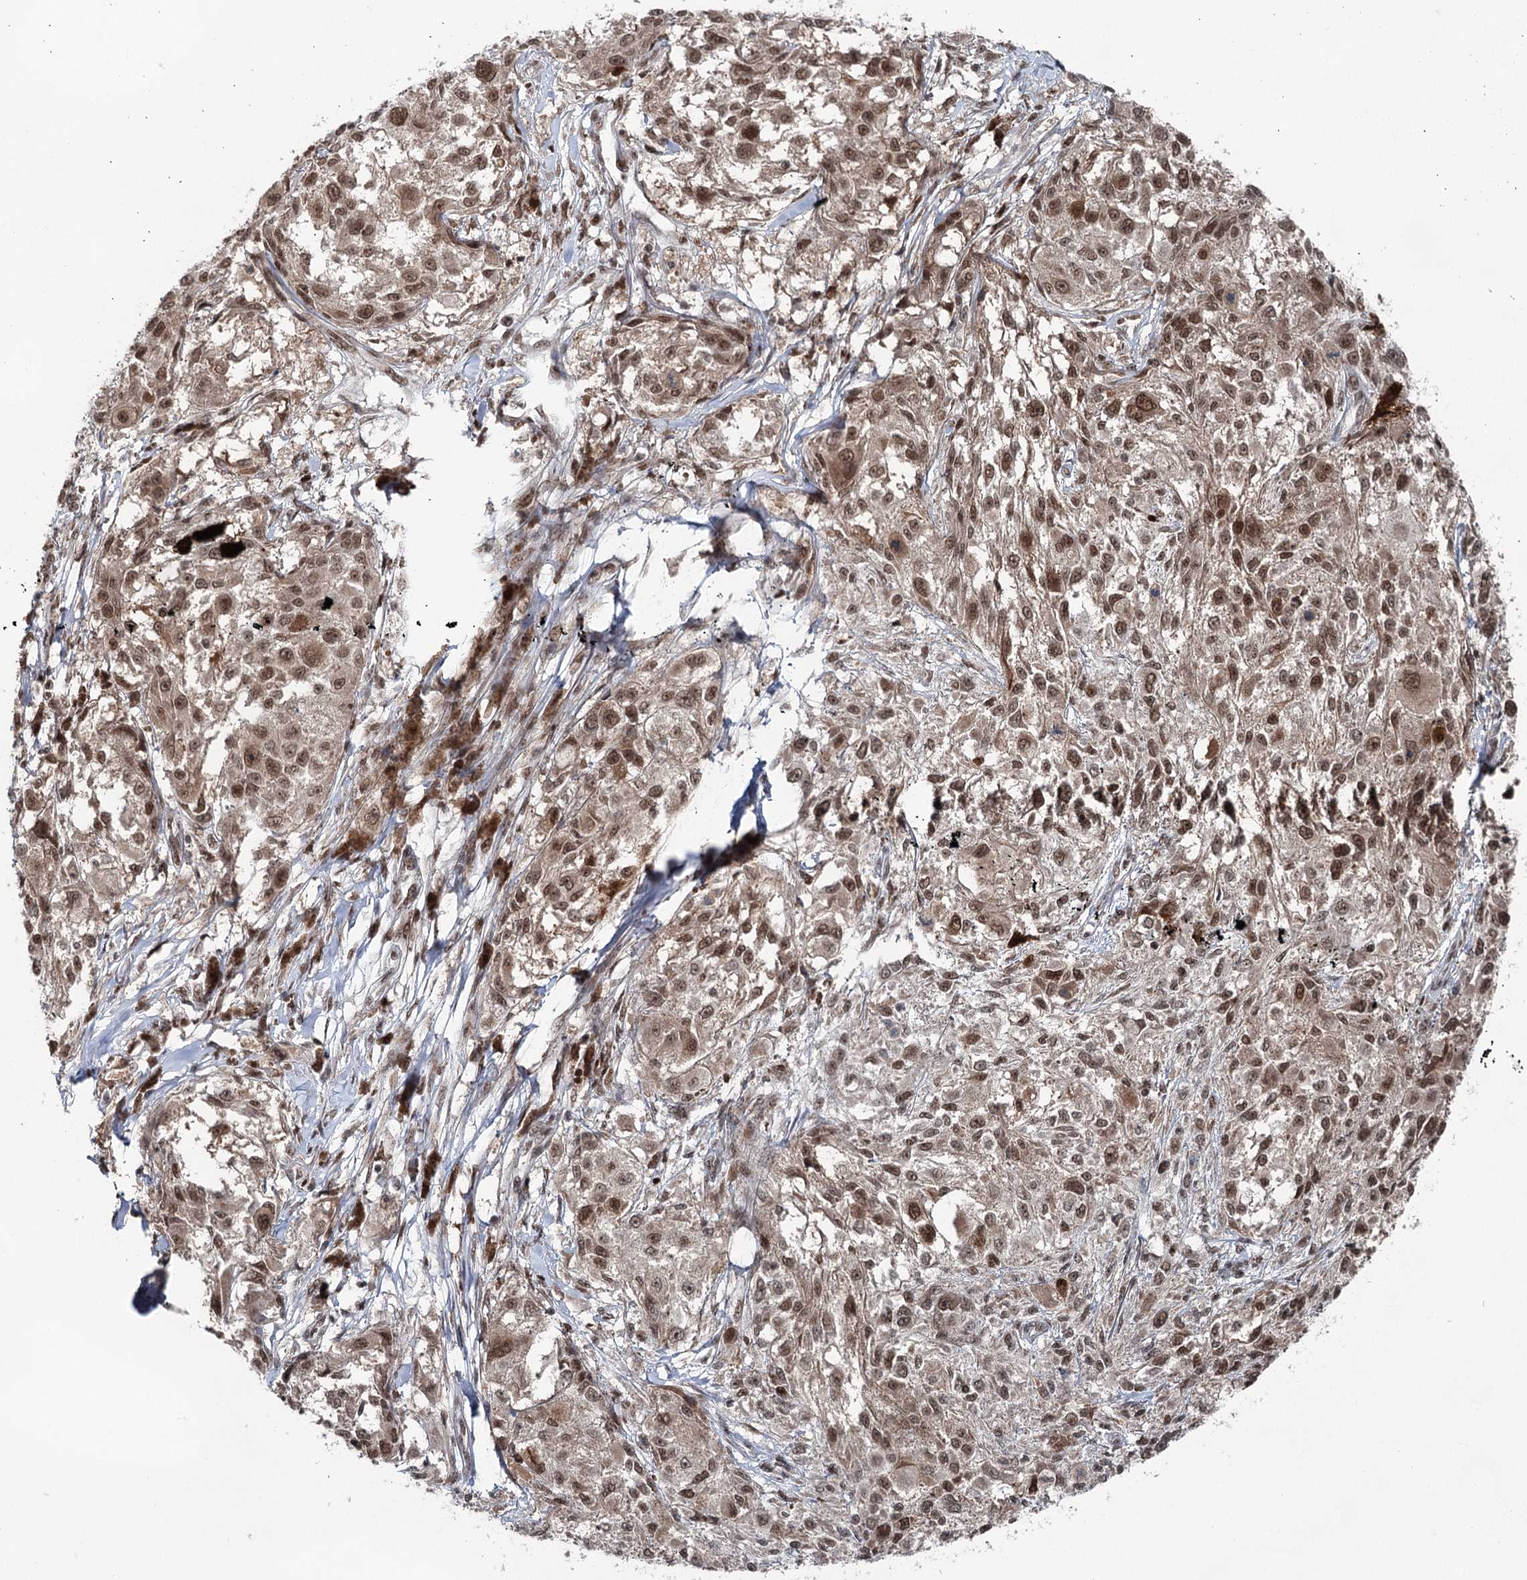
{"staining": {"intensity": "moderate", "quantity": ">75%", "location": "cytoplasmic/membranous,nuclear"}, "tissue": "melanoma", "cell_type": "Tumor cells", "image_type": "cancer", "snomed": [{"axis": "morphology", "description": "Necrosis, NOS"}, {"axis": "morphology", "description": "Malignant melanoma, NOS"}, {"axis": "topography", "description": "Skin"}], "caption": "DAB immunohistochemical staining of human melanoma shows moderate cytoplasmic/membranous and nuclear protein staining in approximately >75% of tumor cells.", "gene": "ZCCHC8", "patient": {"sex": "female", "age": 87}}